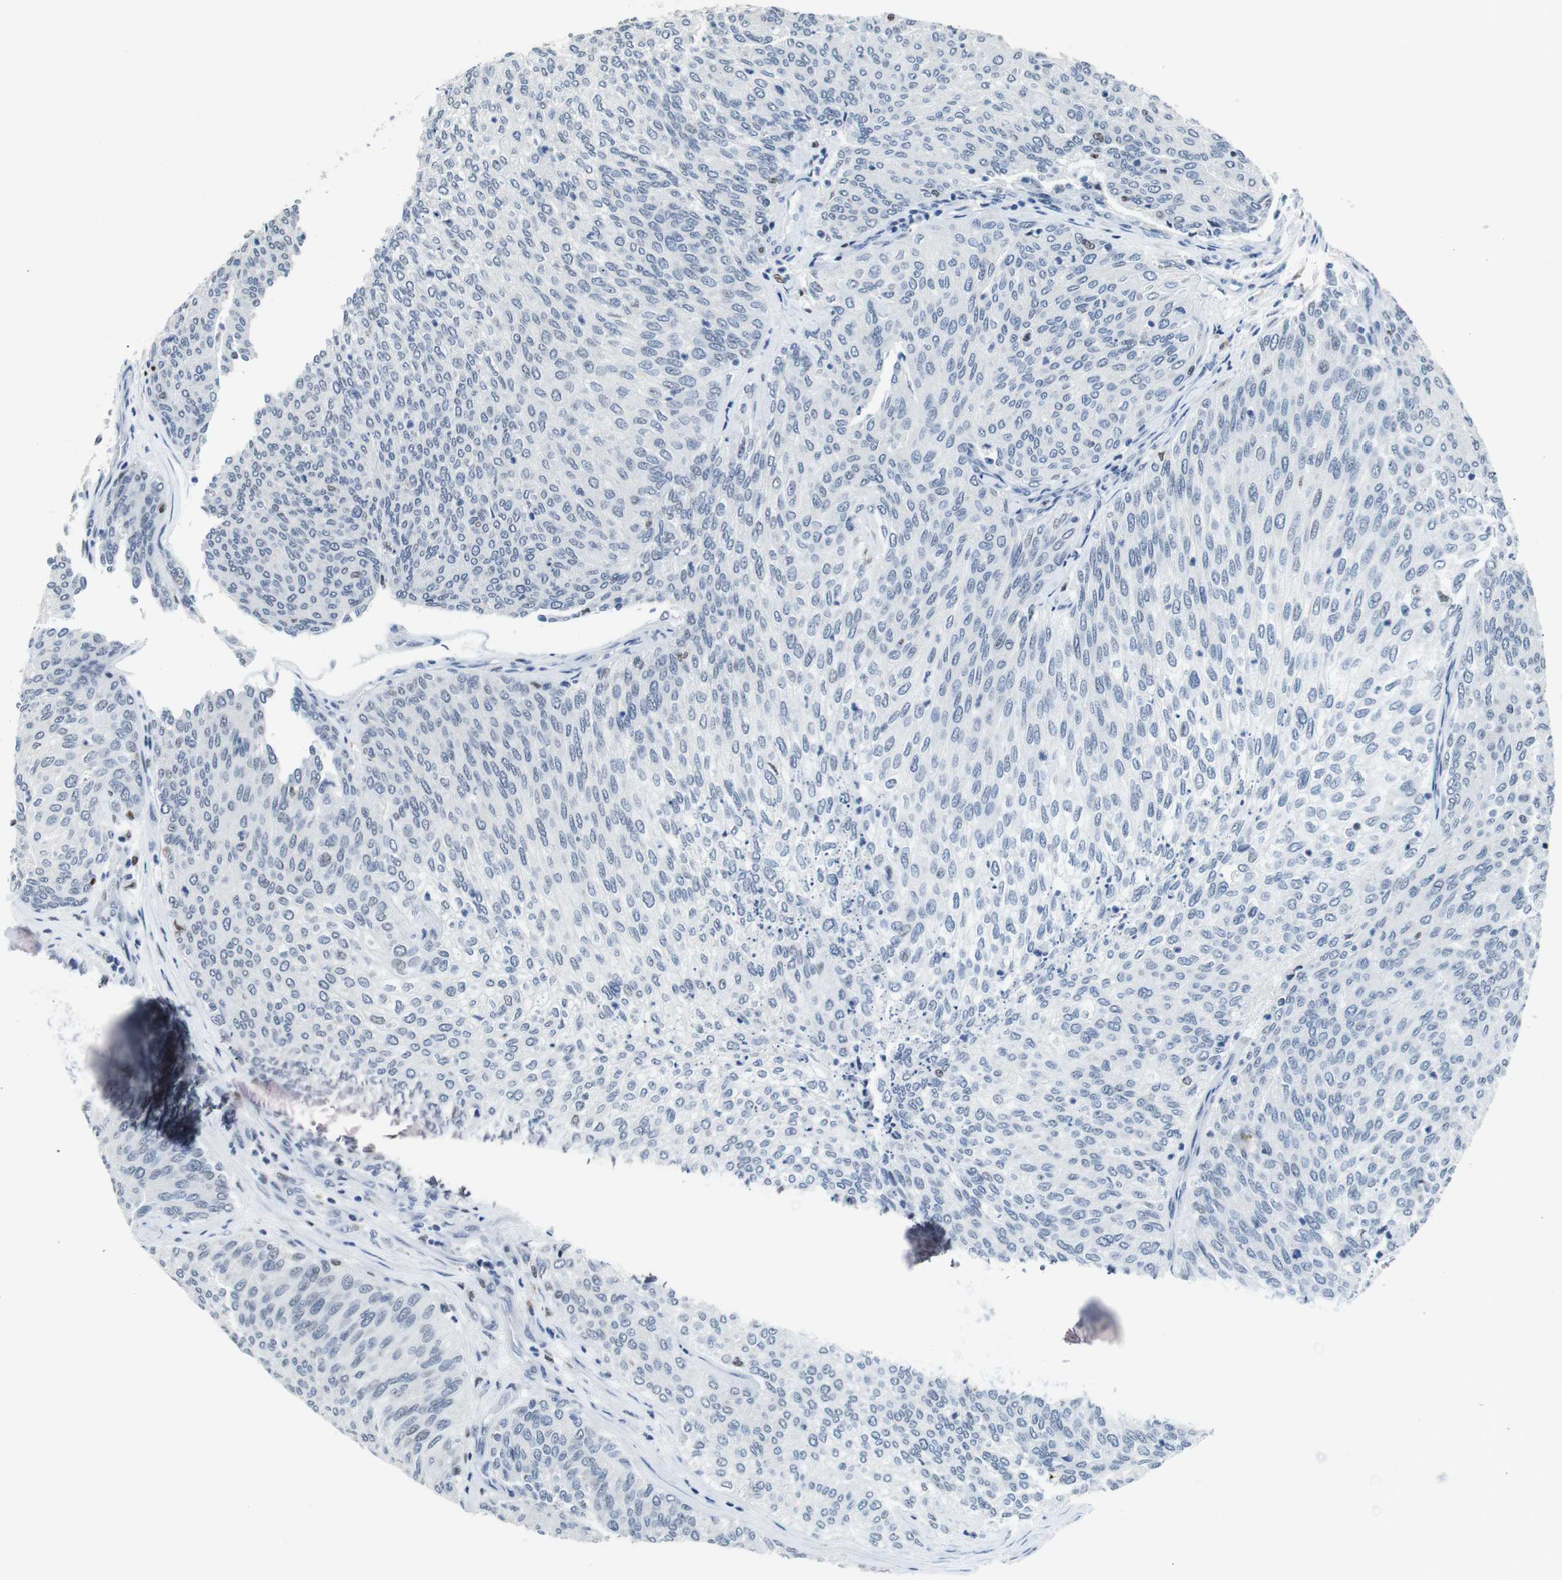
{"staining": {"intensity": "negative", "quantity": "none", "location": "none"}, "tissue": "urothelial cancer", "cell_type": "Tumor cells", "image_type": "cancer", "snomed": [{"axis": "morphology", "description": "Urothelial carcinoma, Low grade"}, {"axis": "topography", "description": "Urinary bladder"}], "caption": "Micrograph shows no significant protein positivity in tumor cells of urothelial cancer. (DAB IHC with hematoxylin counter stain).", "gene": "IRF8", "patient": {"sex": "female", "age": 79}}